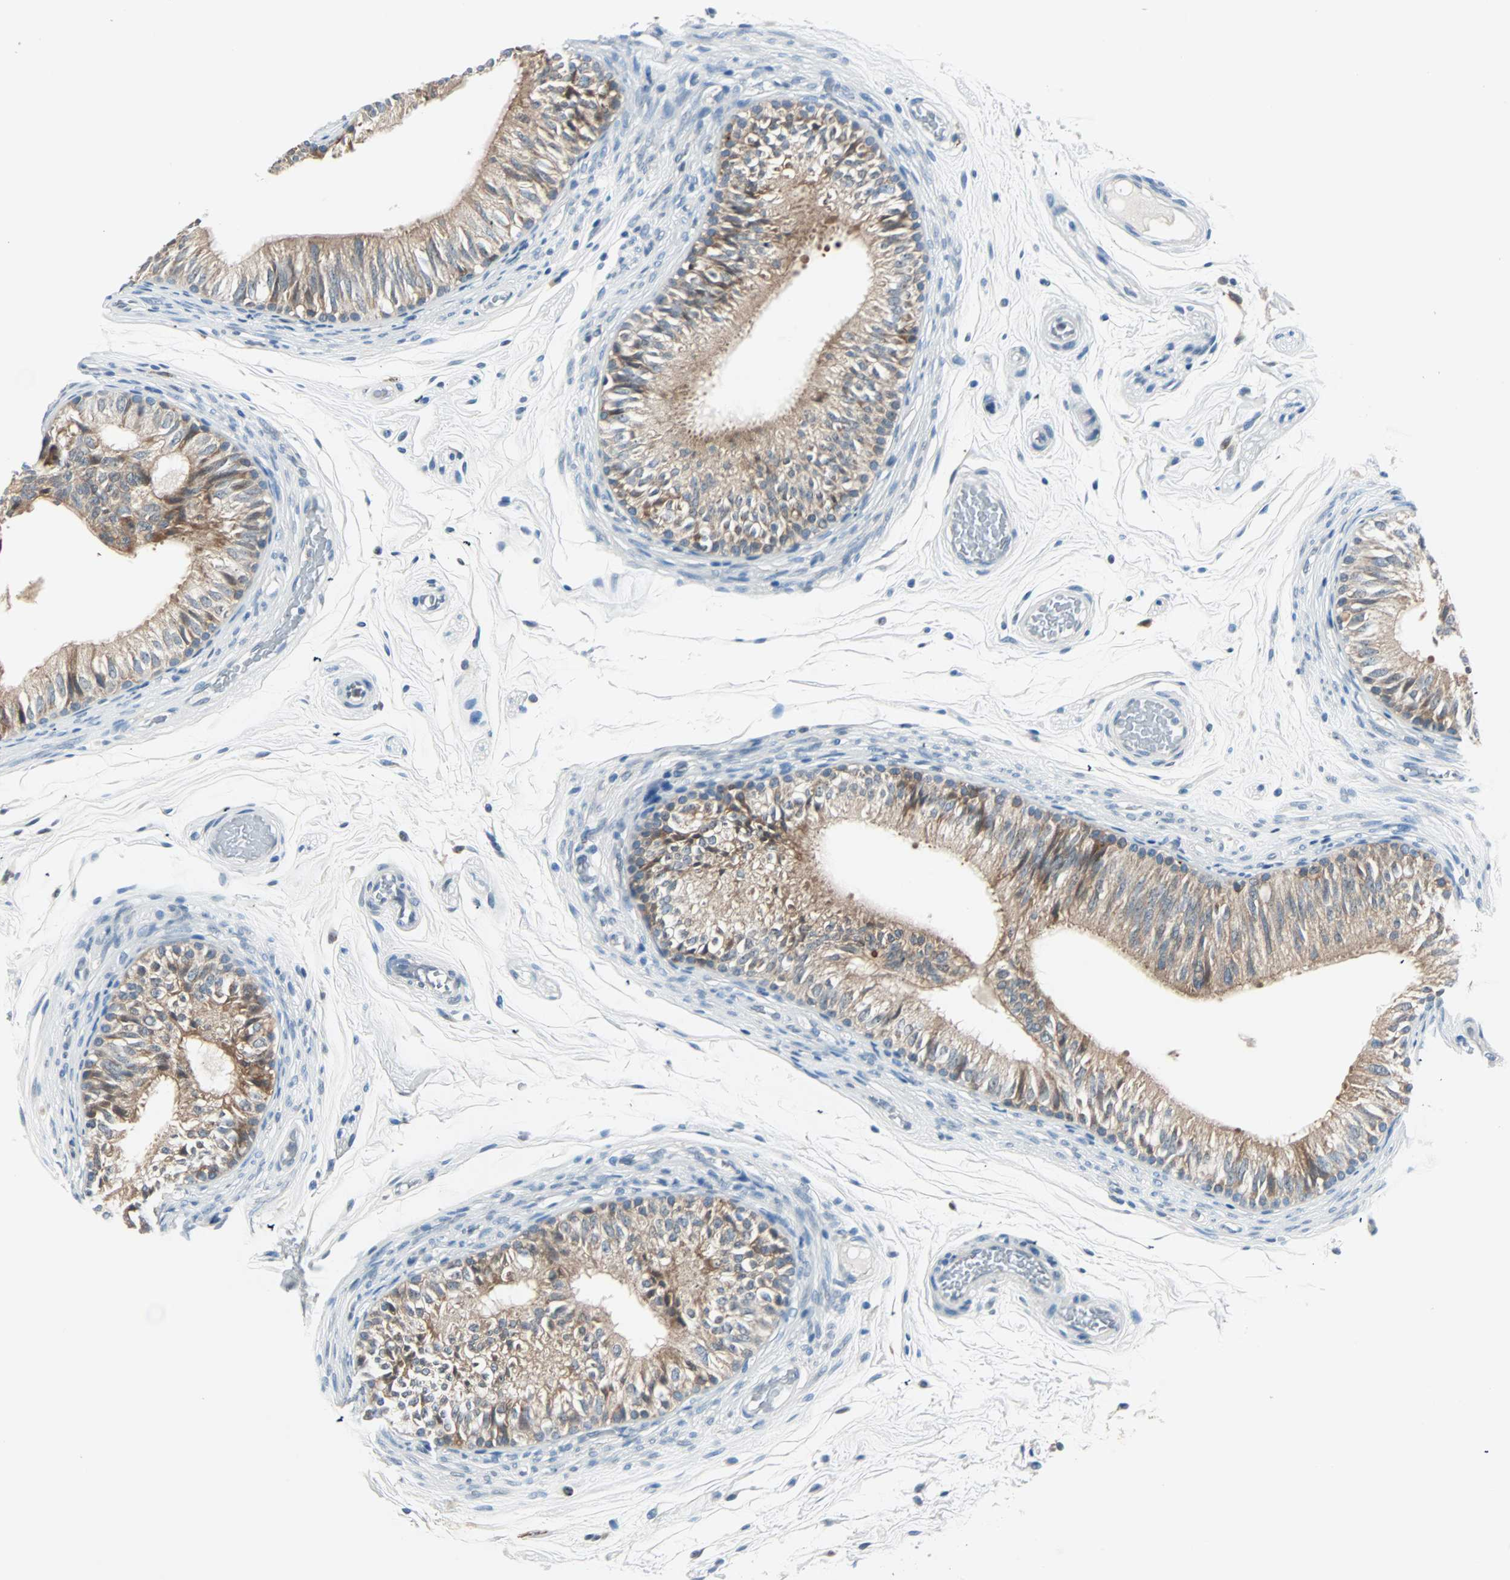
{"staining": {"intensity": "moderate", "quantity": ">75%", "location": "cytoplasmic/membranous"}, "tissue": "epididymis", "cell_type": "Glandular cells", "image_type": "normal", "snomed": [{"axis": "morphology", "description": "Normal tissue, NOS"}, {"axis": "topography", "description": "Testis"}, {"axis": "topography", "description": "Epididymis"}], "caption": "Immunohistochemical staining of normal human epididymis demonstrates medium levels of moderate cytoplasmic/membranous positivity in approximately >75% of glandular cells.", "gene": "SMIM8", "patient": {"sex": "male", "age": 36}}